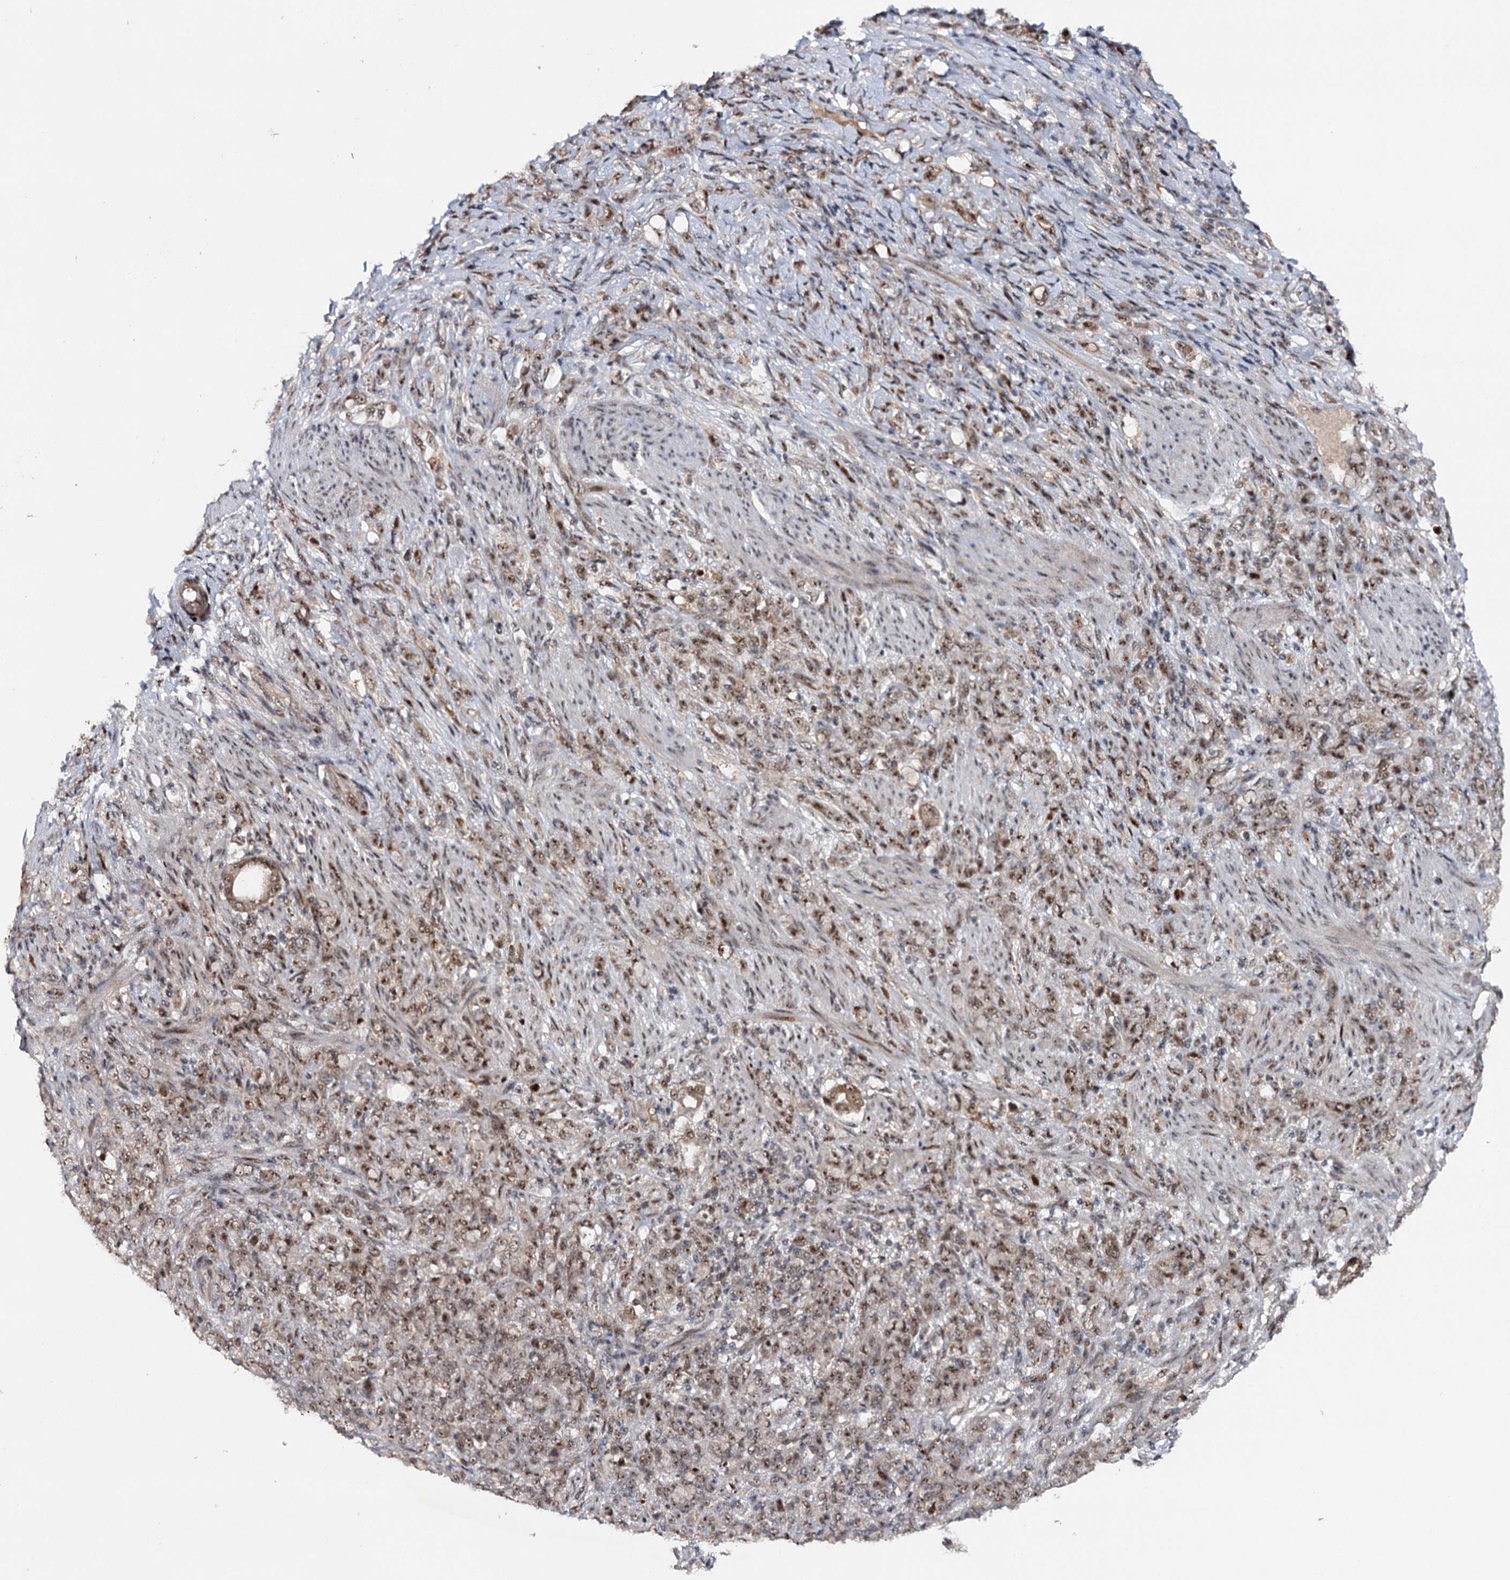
{"staining": {"intensity": "moderate", "quantity": ">75%", "location": "nuclear"}, "tissue": "stomach cancer", "cell_type": "Tumor cells", "image_type": "cancer", "snomed": [{"axis": "morphology", "description": "Adenocarcinoma, NOS"}, {"axis": "topography", "description": "Stomach"}], "caption": "High-power microscopy captured an immunohistochemistry (IHC) image of stomach cancer, revealing moderate nuclear expression in about >75% of tumor cells.", "gene": "BUD13", "patient": {"sex": "female", "age": 79}}